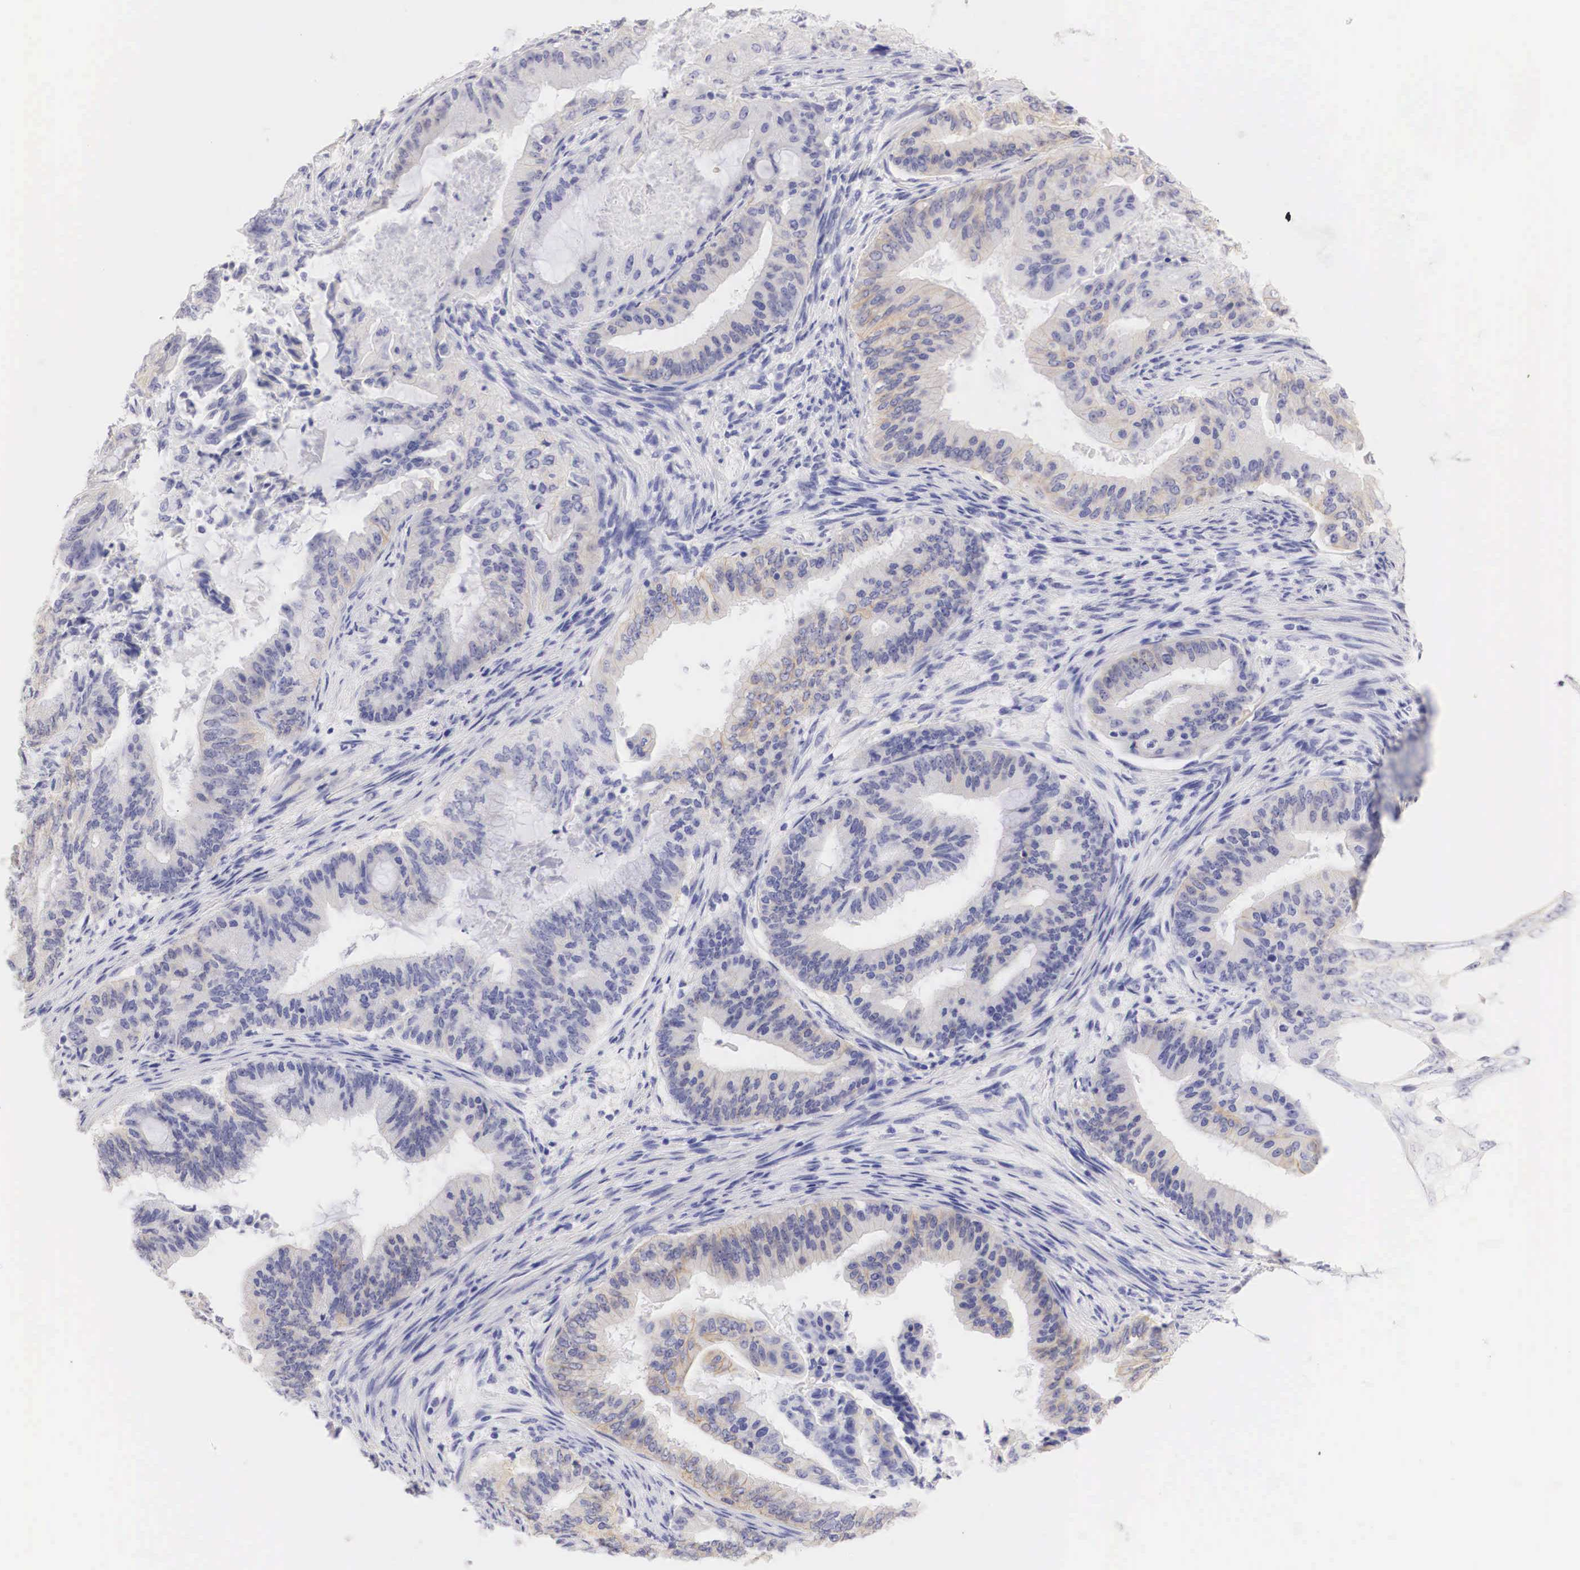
{"staining": {"intensity": "weak", "quantity": "<25%", "location": "cytoplasmic/membranous"}, "tissue": "endometrial cancer", "cell_type": "Tumor cells", "image_type": "cancer", "snomed": [{"axis": "morphology", "description": "Adenocarcinoma, NOS"}, {"axis": "topography", "description": "Endometrium"}], "caption": "Immunohistochemistry (IHC) photomicrograph of neoplastic tissue: human endometrial cancer stained with DAB demonstrates no significant protein staining in tumor cells.", "gene": "ERBB2", "patient": {"sex": "female", "age": 63}}